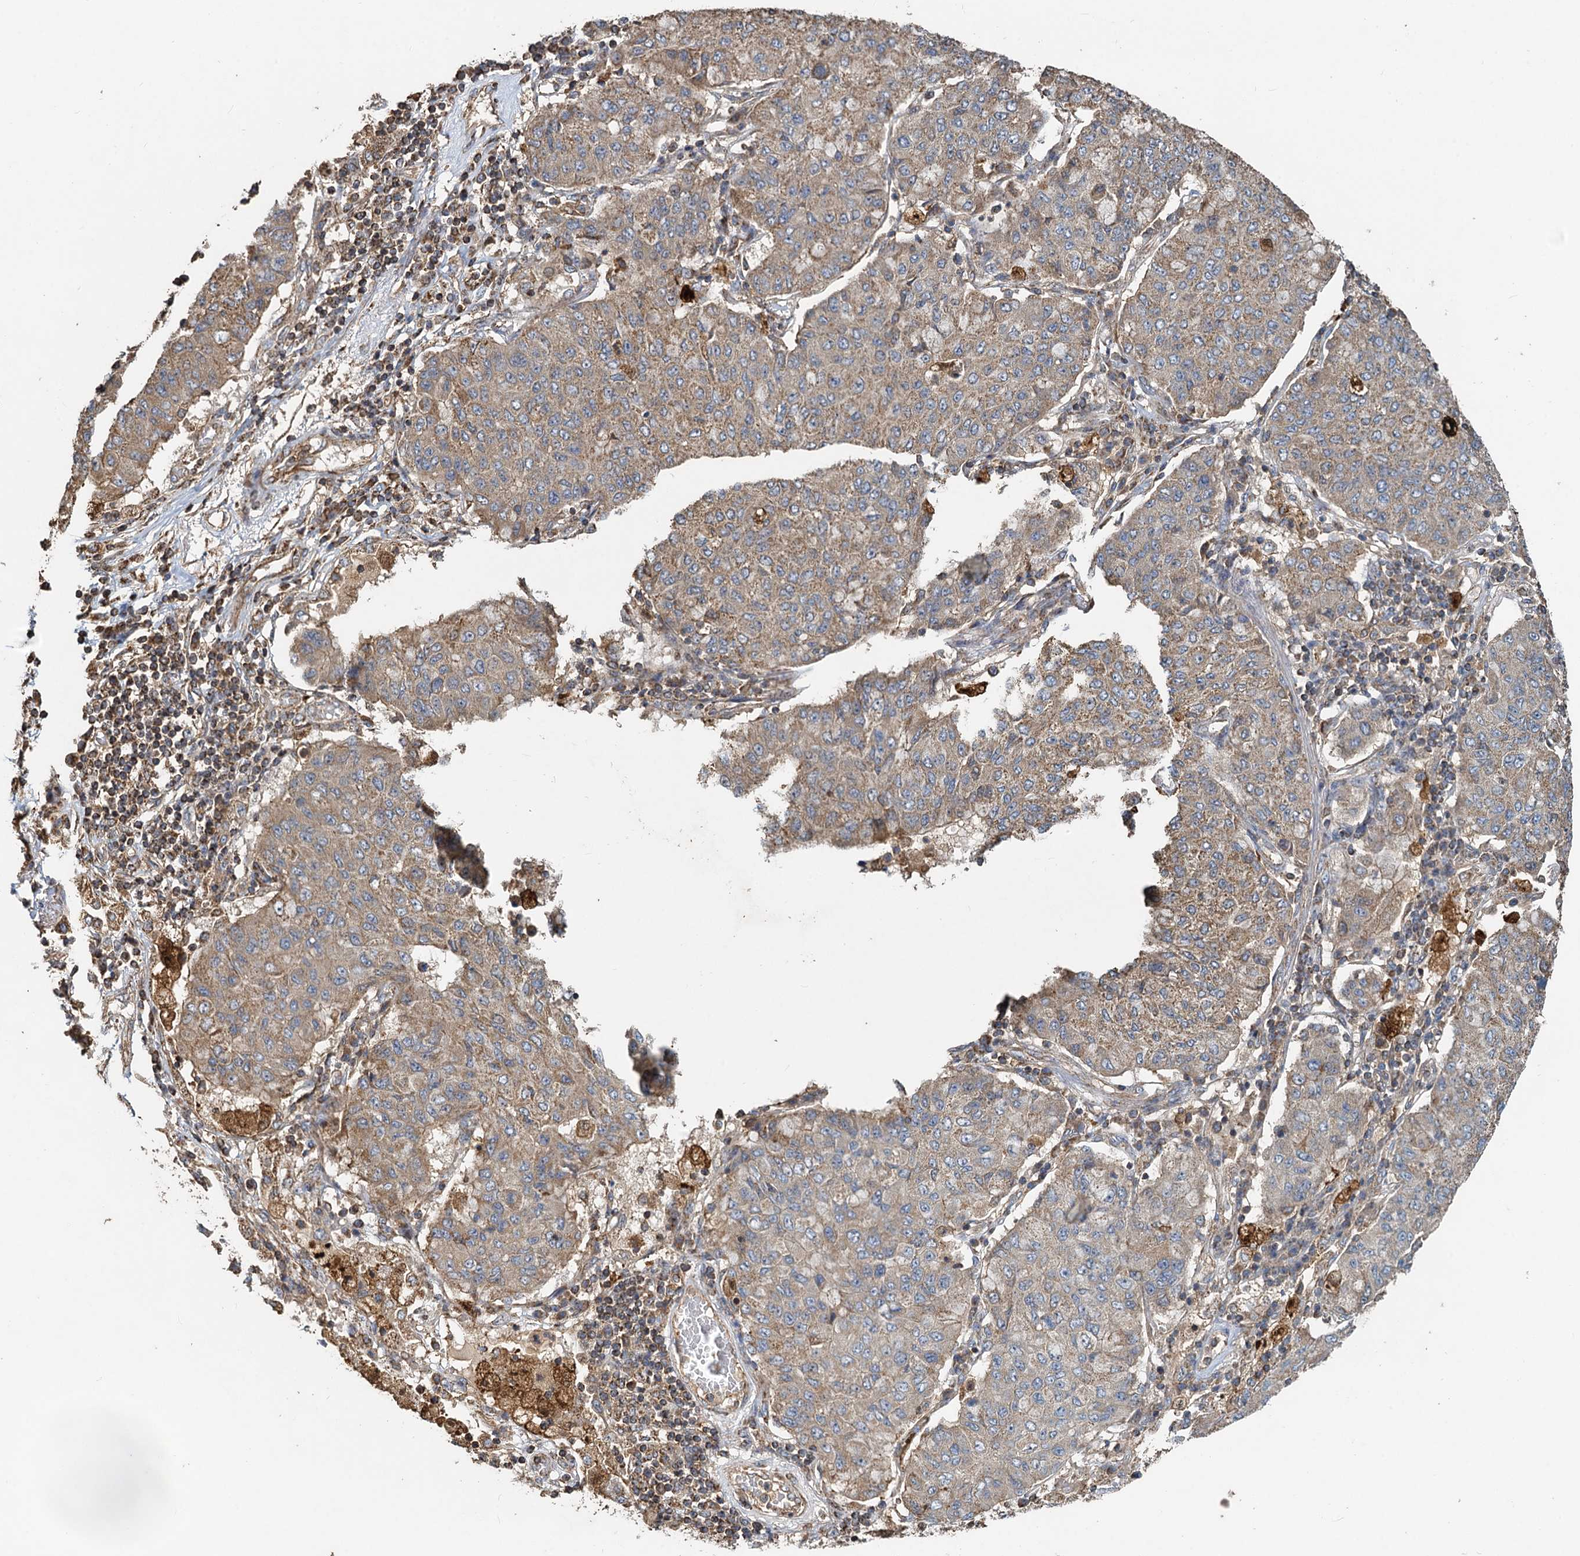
{"staining": {"intensity": "moderate", "quantity": ">75%", "location": "cytoplasmic/membranous"}, "tissue": "lung cancer", "cell_type": "Tumor cells", "image_type": "cancer", "snomed": [{"axis": "morphology", "description": "Squamous cell carcinoma, NOS"}, {"axis": "topography", "description": "Lung"}], "caption": "DAB immunohistochemical staining of human squamous cell carcinoma (lung) demonstrates moderate cytoplasmic/membranous protein staining in approximately >75% of tumor cells.", "gene": "SDS", "patient": {"sex": "male", "age": 74}}